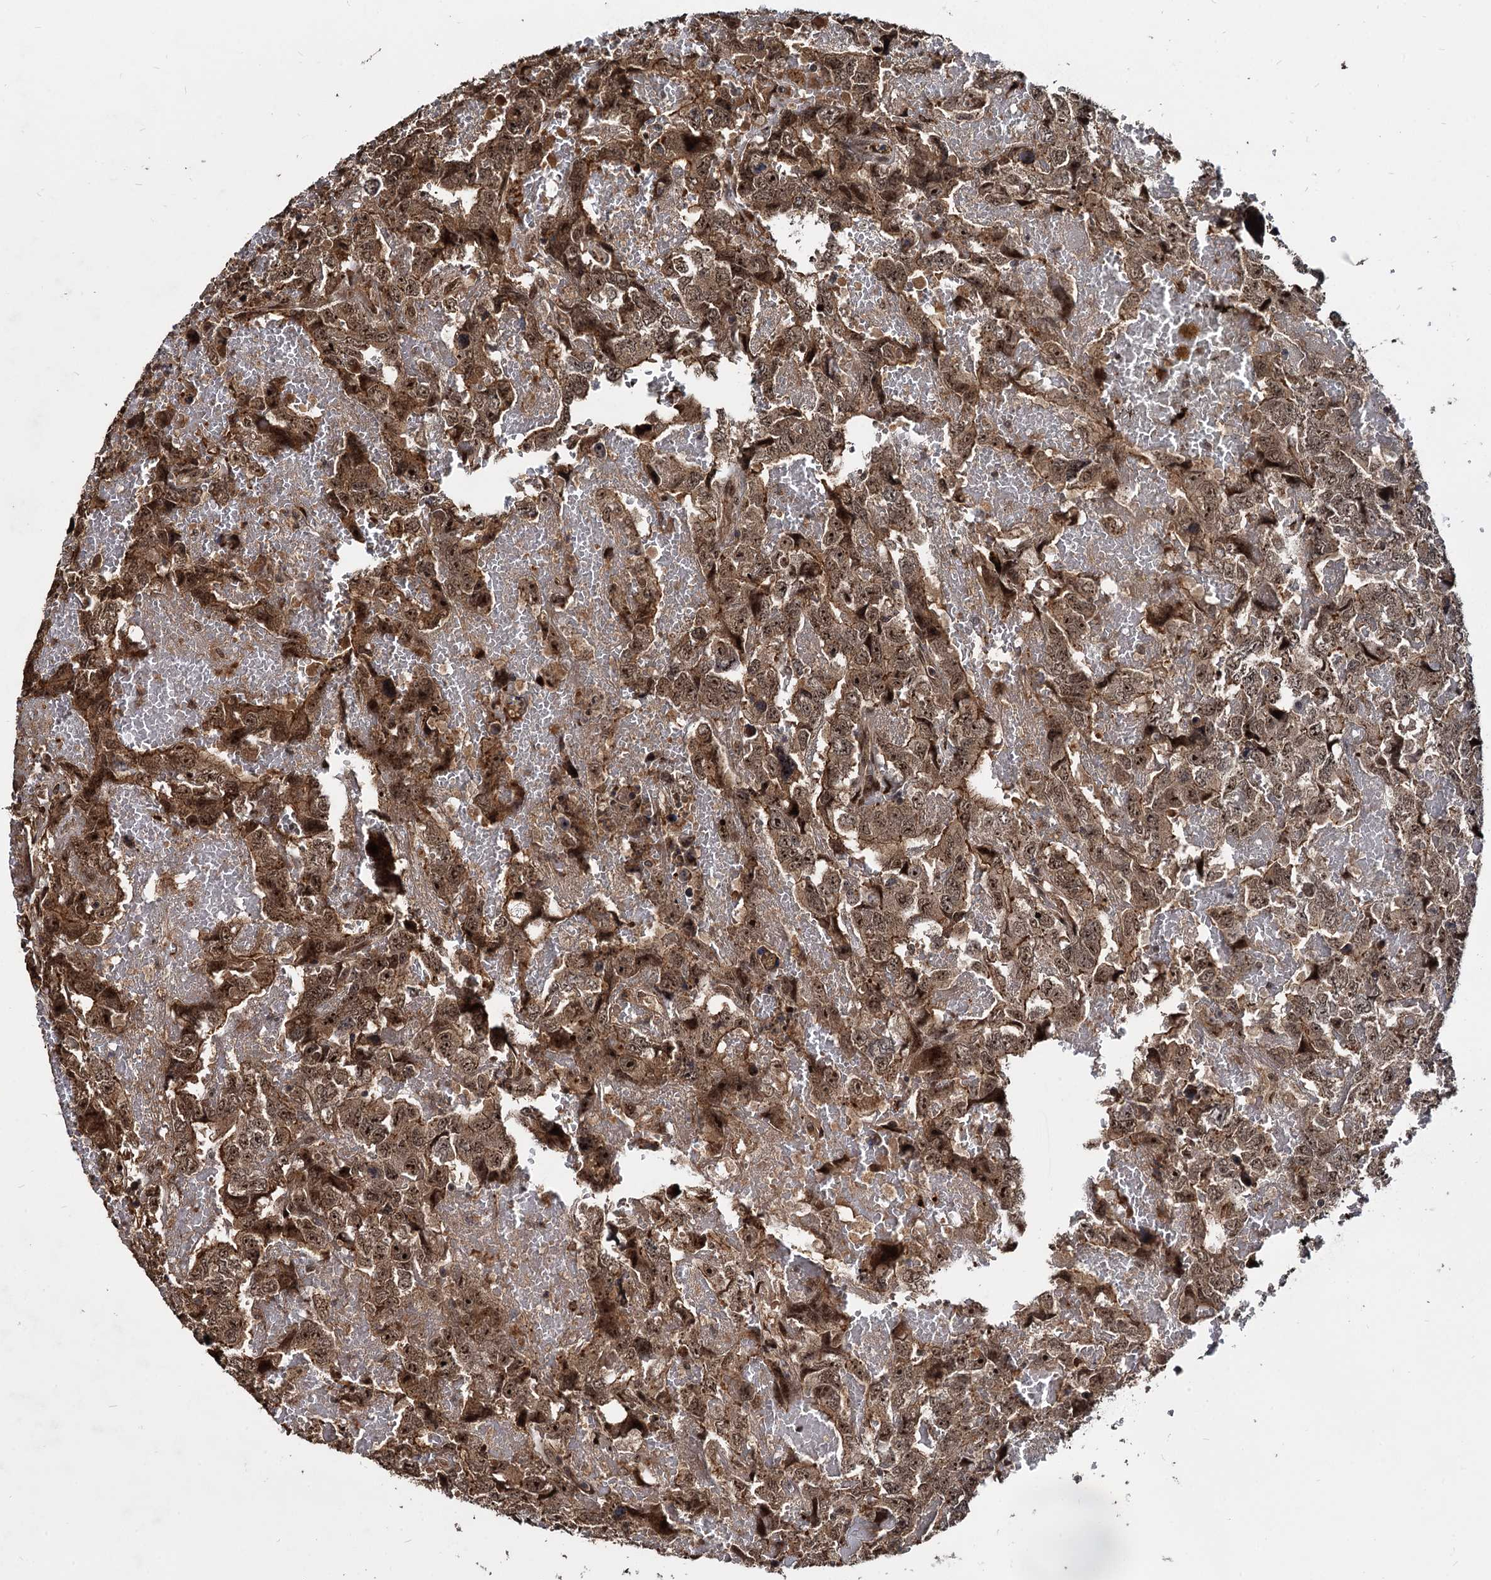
{"staining": {"intensity": "moderate", "quantity": ">75%", "location": "cytoplasmic/membranous,nuclear"}, "tissue": "testis cancer", "cell_type": "Tumor cells", "image_type": "cancer", "snomed": [{"axis": "morphology", "description": "Carcinoma, Embryonal, NOS"}, {"axis": "topography", "description": "Testis"}], "caption": "Testis cancer was stained to show a protein in brown. There is medium levels of moderate cytoplasmic/membranous and nuclear staining in about >75% of tumor cells. (DAB (3,3'-diaminobenzidine) = brown stain, brightfield microscopy at high magnification).", "gene": "CEP192", "patient": {"sex": "male", "age": 45}}